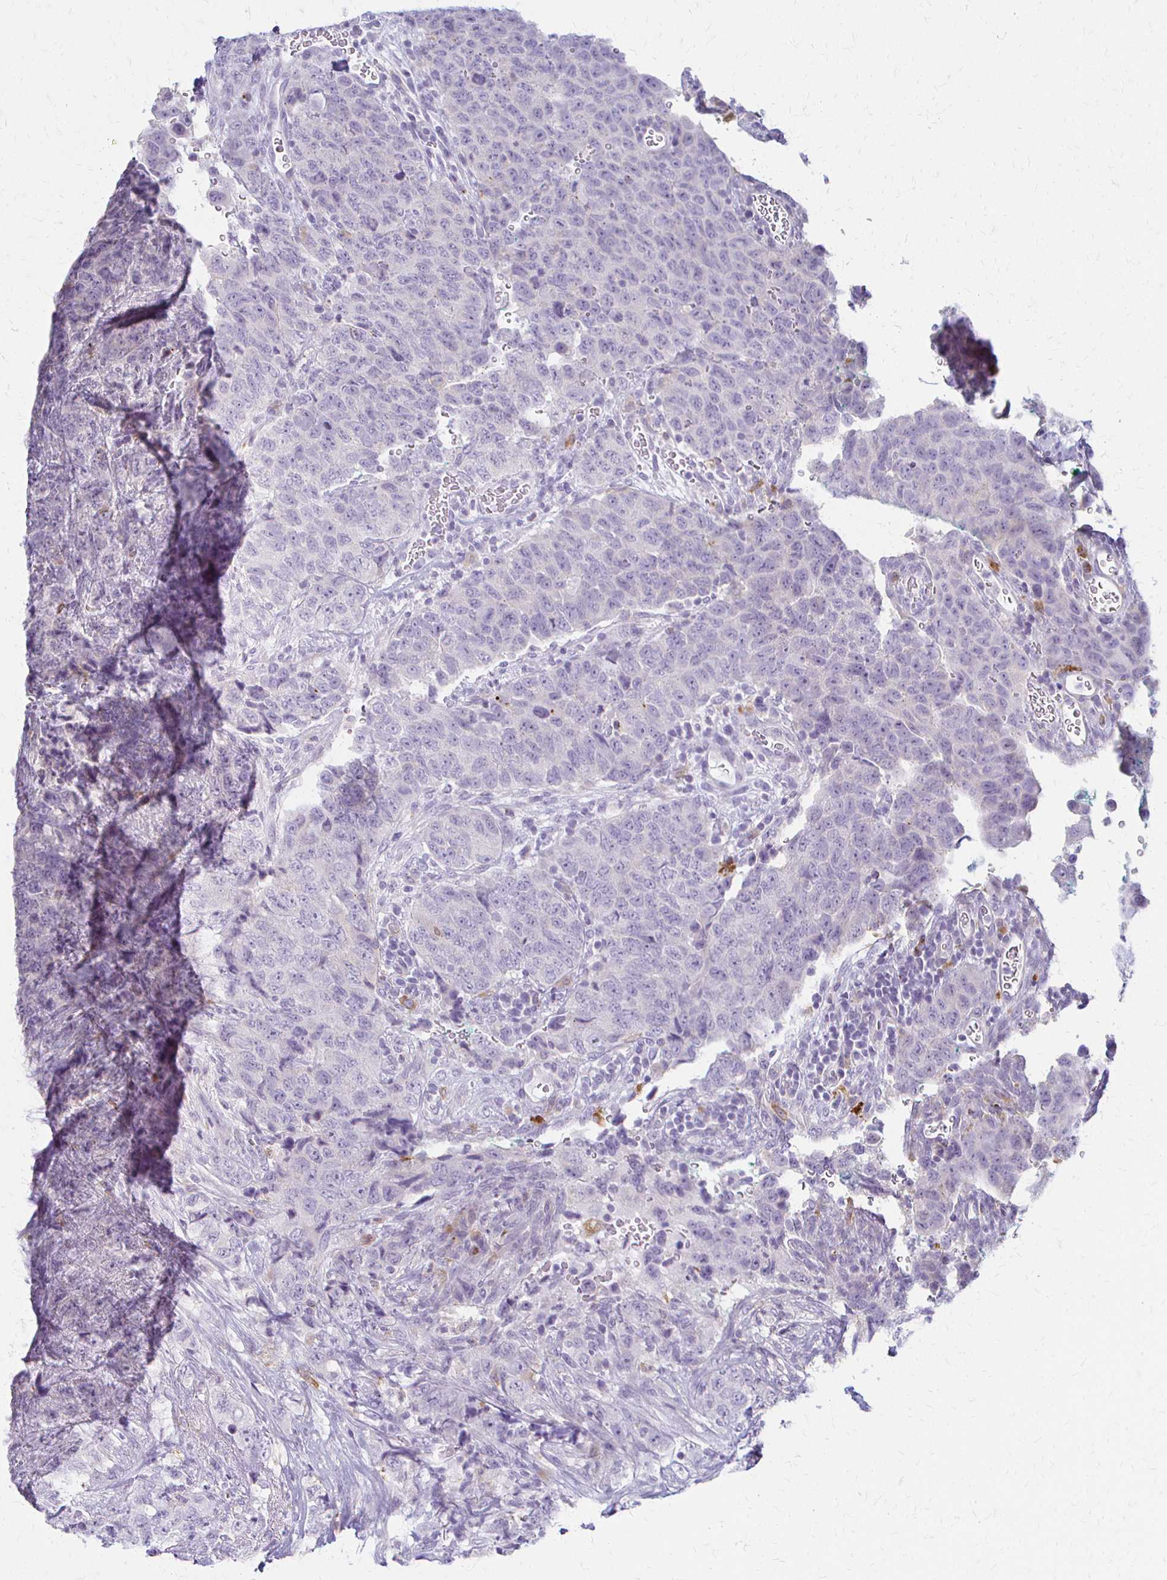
{"staining": {"intensity": "negative", "quantity": "none", "location": "none"}, "tissue": "urothelial cancer", "cell_type": "Tumor cells", "image_type": "cancer", "snomed": [{"axis": "morphology", "description": "Urothelial carcinoma, High grade"}, {"axis": "topography", "description": "Urinary bladder"}], "caption": "Tumor cells show no significant protein staining in urothelial cancer.", "gene": "ACP5", "patient": {"sex": "female", "age": 78}}